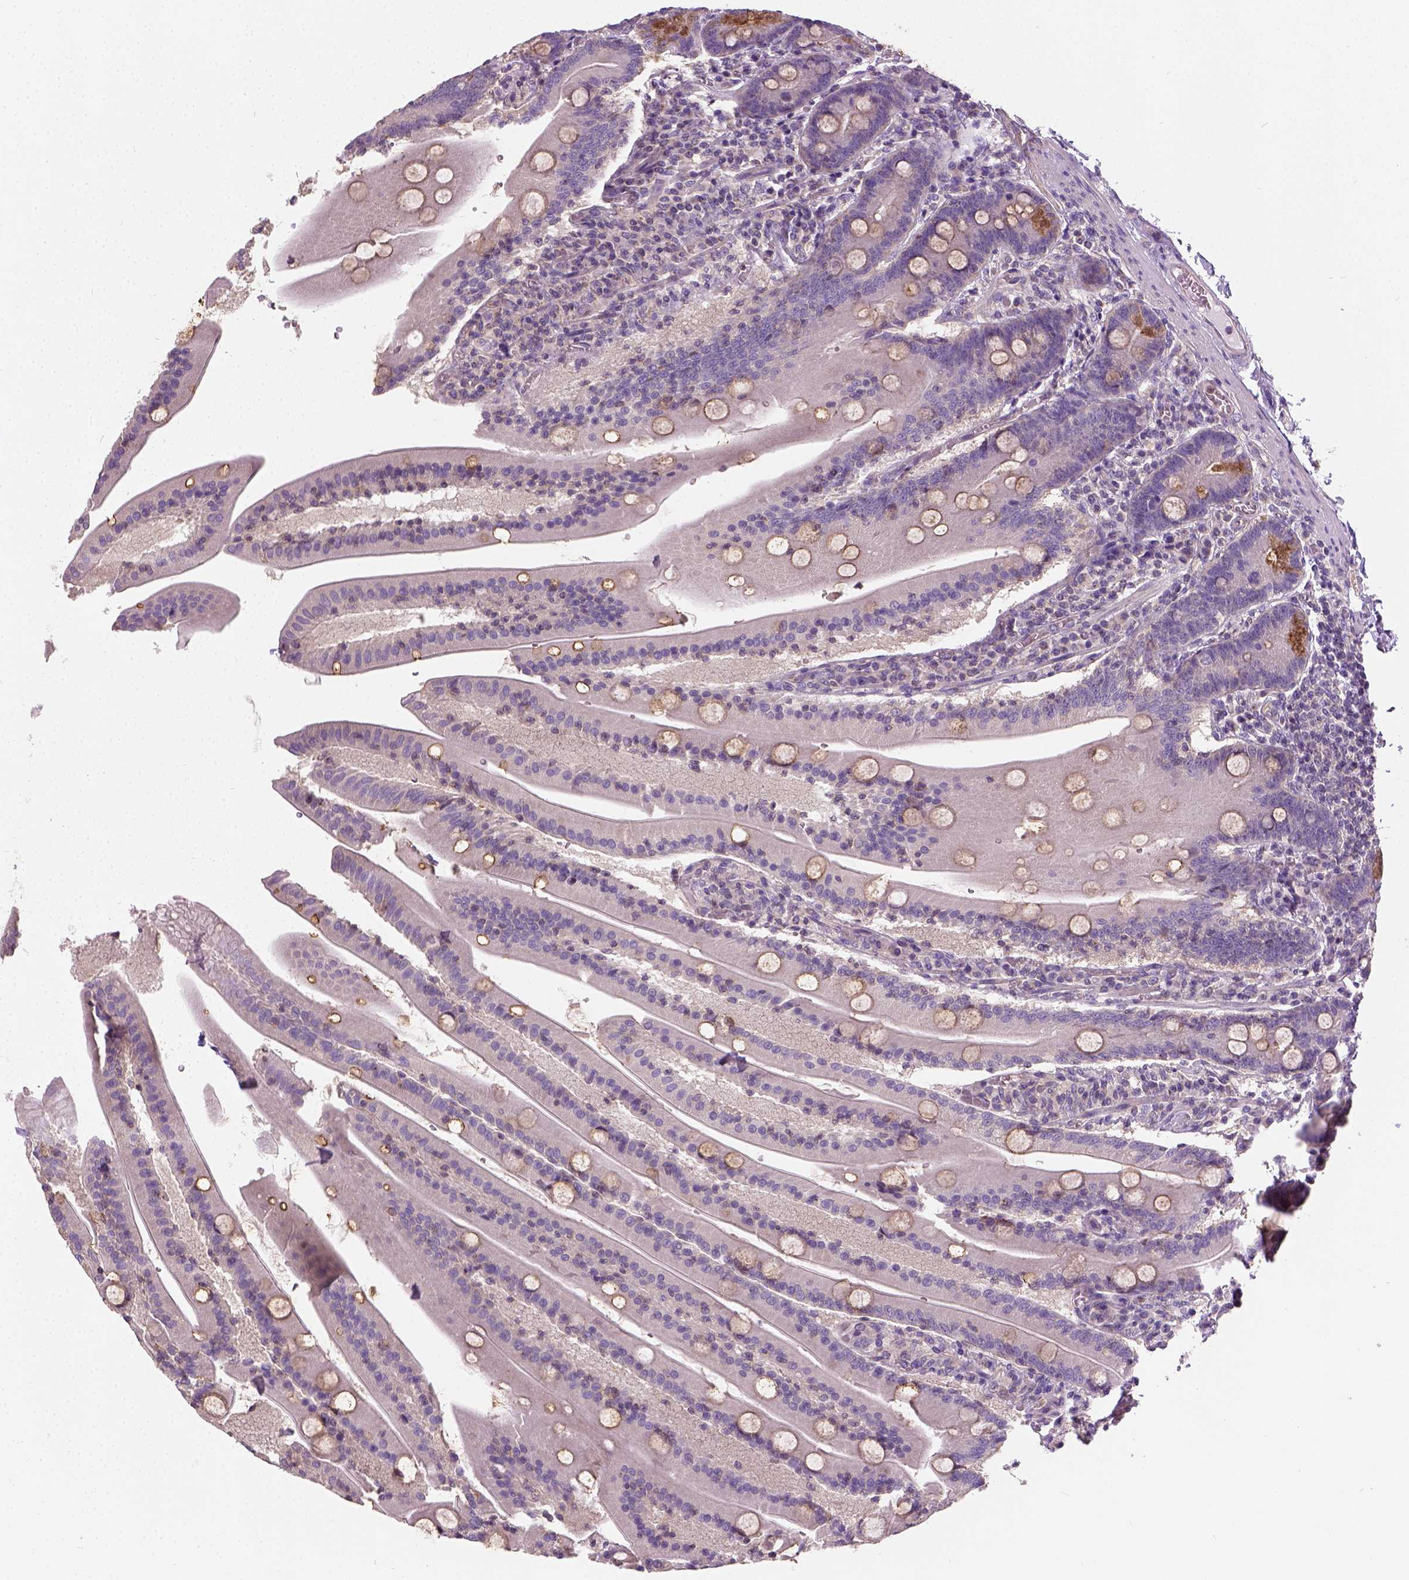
{"staining": {"intensity": "moderate", "quantity": "25%-75%", "location": "cytoplasmic/membranous"}, "tissue": "small intestine", "cell_type": "Glandular cells", "image_type": "normal", "snomed": [{"axis": "morphology", "description": "Normal tissue, NOS"}, {"axis": "topography", "description": "Small intestine"}], "caption": "IHC image of unremarkable small intestine stained for a protein (brown), which exhibits medium levels of moderate cytoplasmic/membranous positivity in about 25%-75% of glandular cells.", "gene": "CRACR2A", "patient": {"sex": "male", "age": 37}}